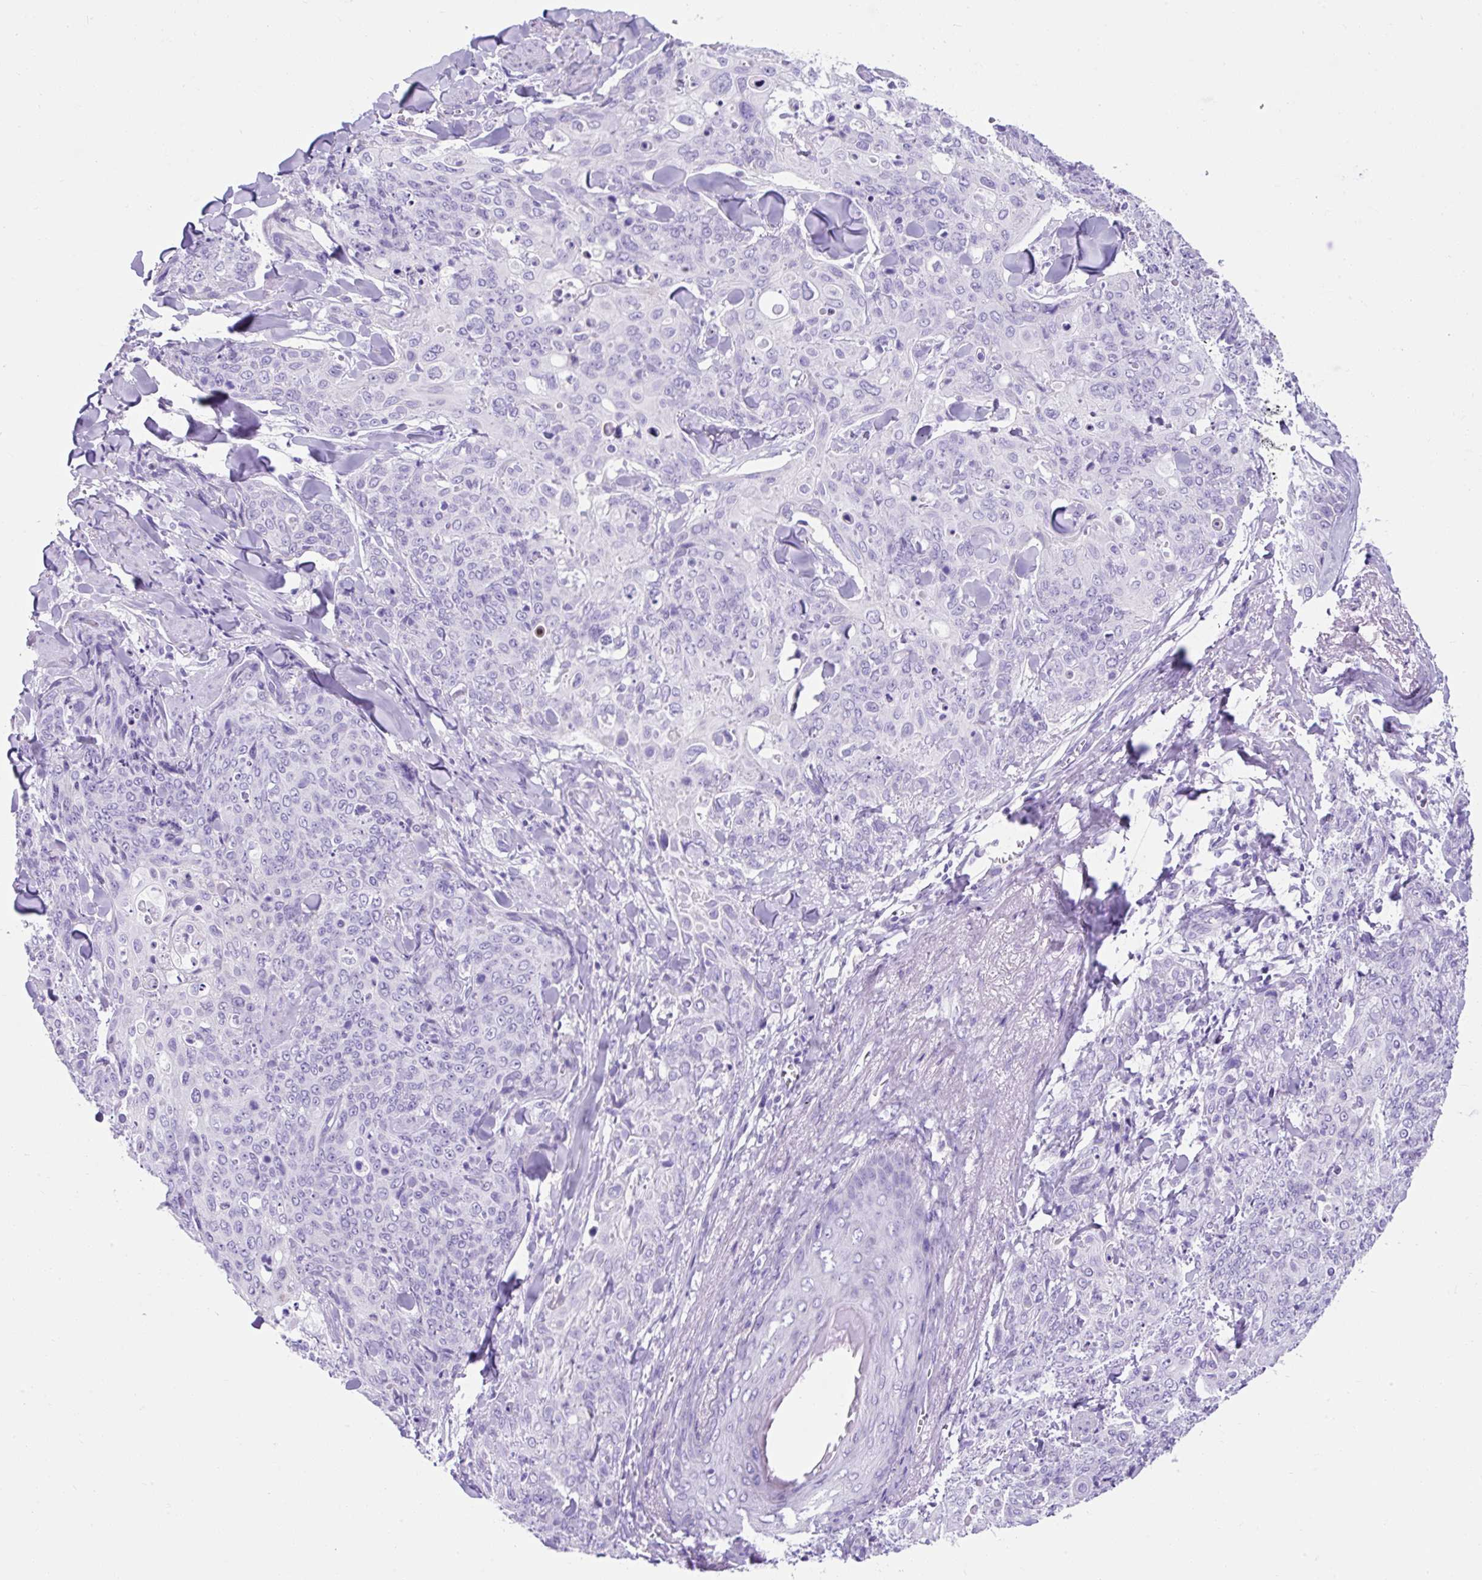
{"staining": {"intensity": "negative", "quantity": "none", "location": "none"}, "tissue": "skin cancer", "cell_type": "Tumor cells", "image_type": "cancer", "snomed": [{"axis": "morphology", "description": "Squamous cell carcinoma, NOS"}, {"axis": "topography", "description": "Skin"}, {"axis": "topography", "description": "Vulva"}], "caption": "This is an IHC micrograph of skin cancer. There is no expression in tumor cells.", "gene": "KRT12", "patient": {"sex": "female", "age": 85}}